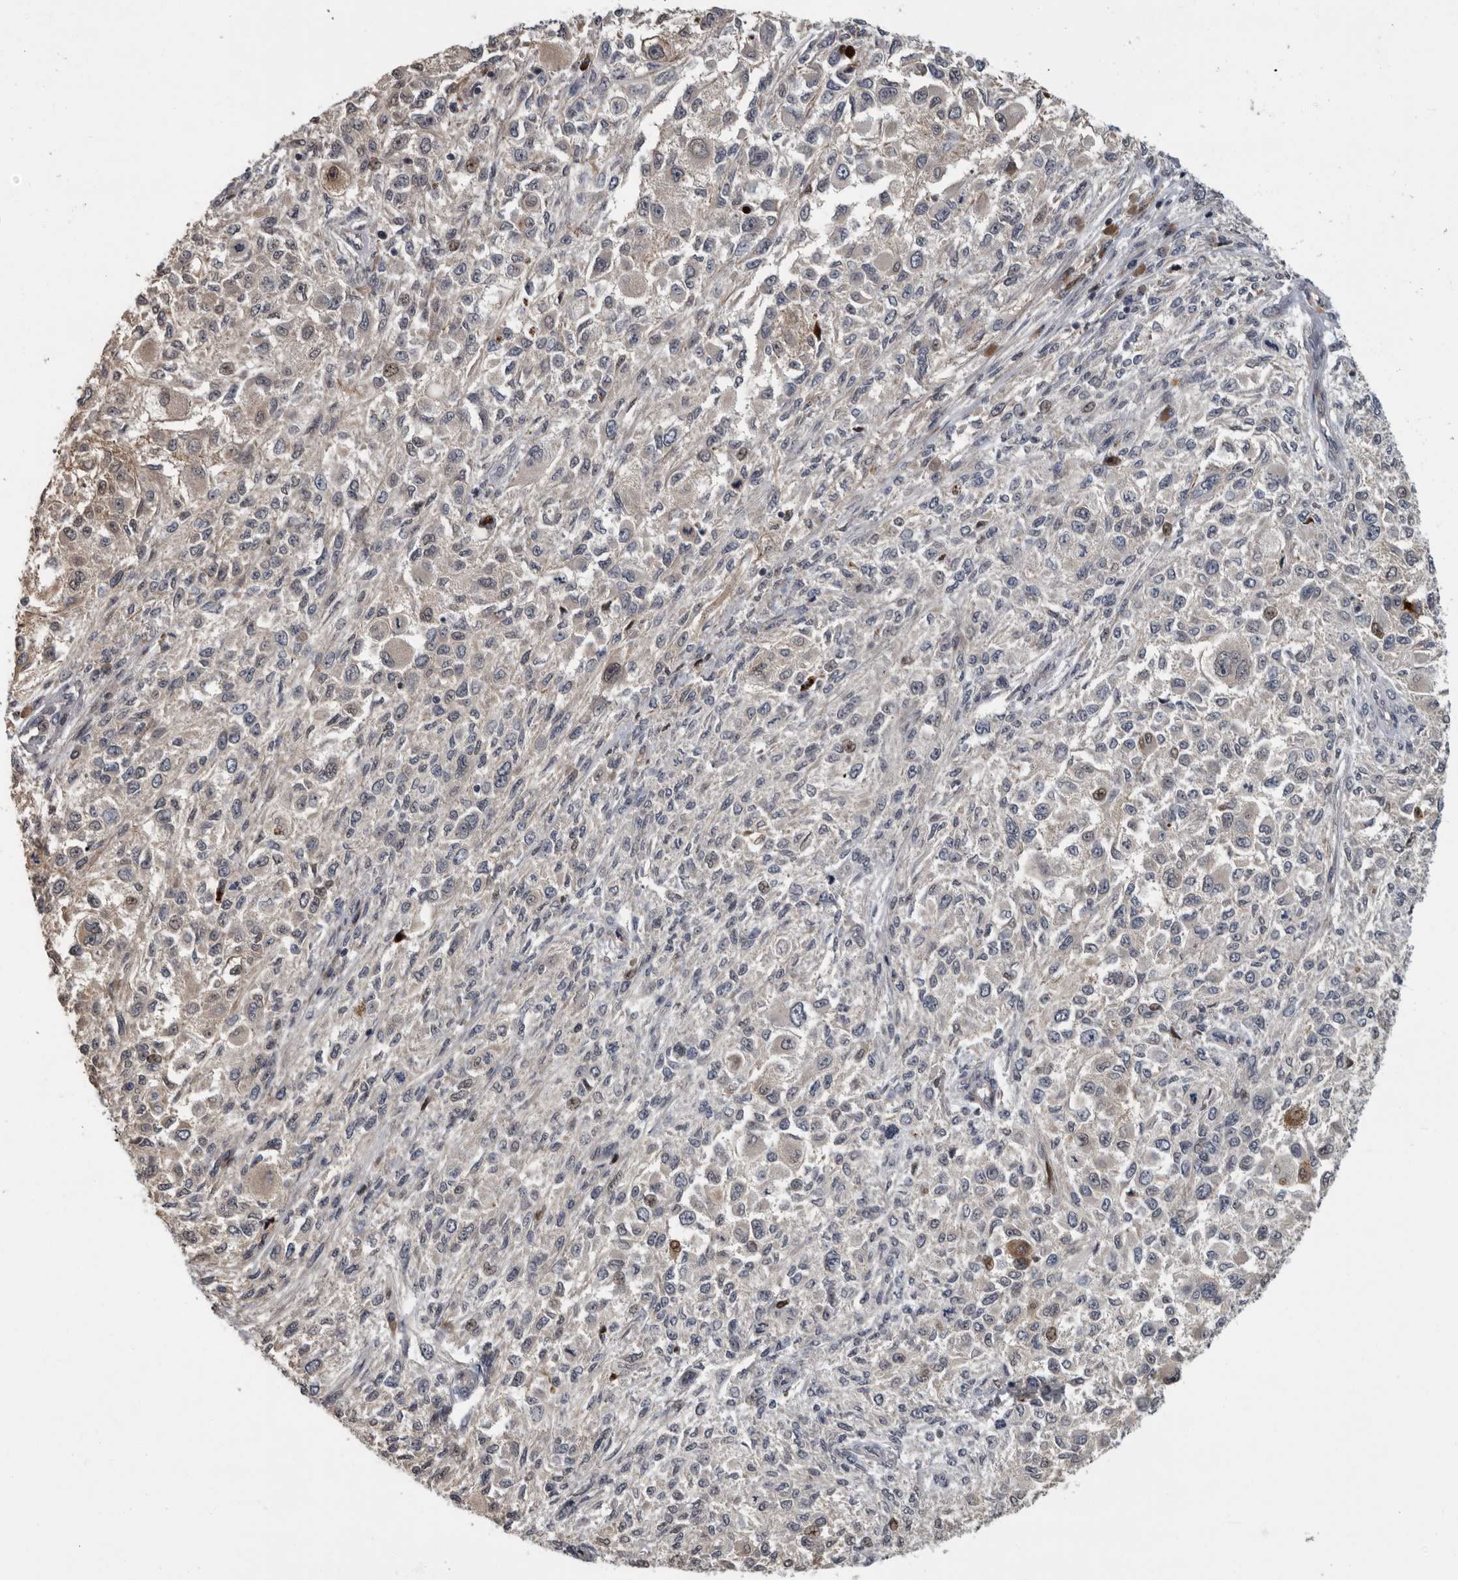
{"staining": {"intensity": "negative", "quantity": "none", "location": "none"}, "tissue": "melanoma", "cell_type": "Tumor cells", "image_type": "cancer", "snomed": [{"axis": "morphology", "description": "Necrosis, NOS"}, {"axis": "morphology", "description": "Malignant melanoma, NOS"}, {"axis": "topography", "description": "Skin"}], "caption": "The immunohistochemistry (IHC) micrograph has no significant positivity in tumor cells of melanoma tissue.", "gene": "PDE7A", "patient": {"sex": "female", "age": 87}}